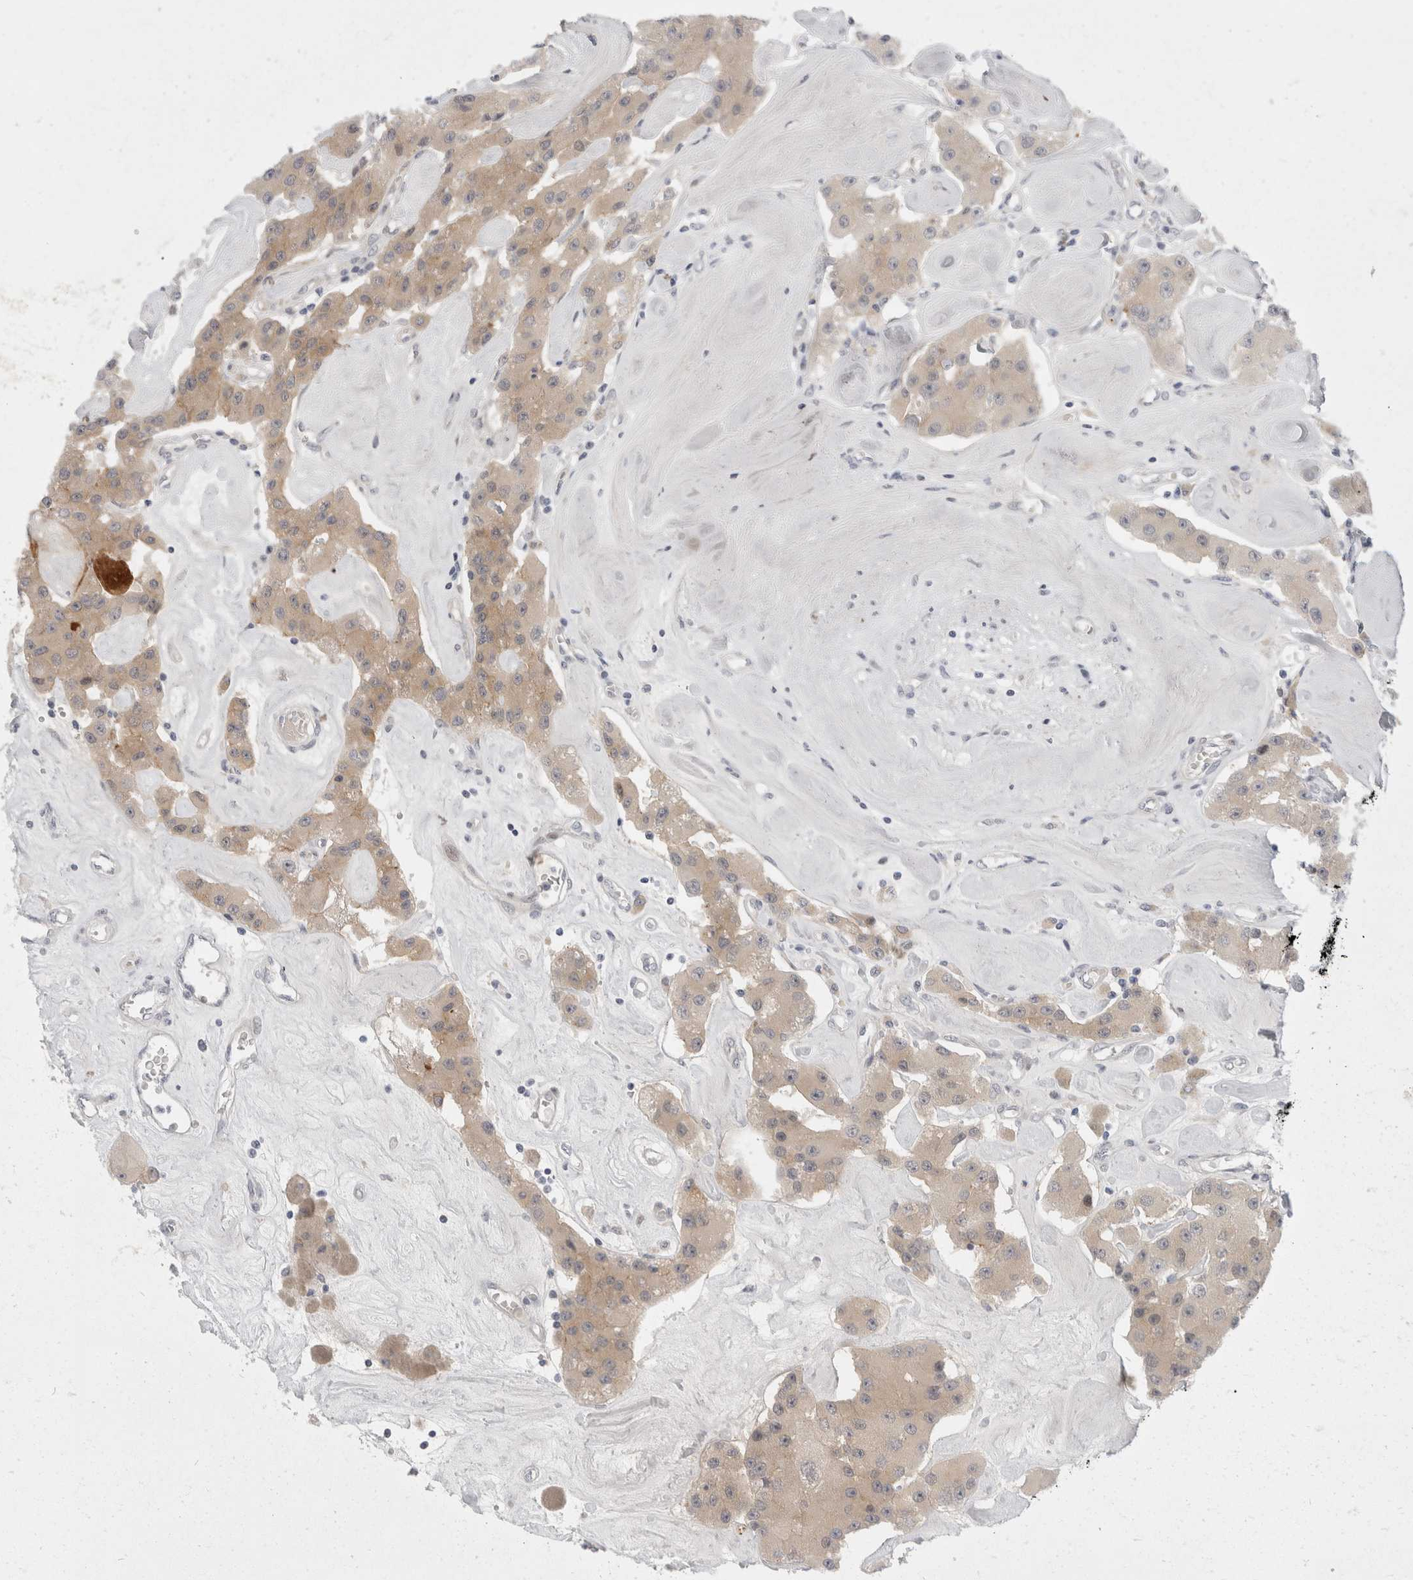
{"staining": {"intensity": "weak", "quantity": "25%-75%", "location": "cytoplasmic/membranous"}, "tissue": "carcinoid", "cell_type": "Tumor cells", "image_type": "cancer", "snomed": [{"axis": "morphology", "description": "Carcinoid, malignant, NOS"}, {"axis": "topography", "description": "Pancreas"}], "caption": "Malignant carcinoid stained for a protein (brown) shows weak cytoplasmic/membranous positive positivity in about 25%-75% of tumor cells.", "gene": "TOM1L2", "patient": {"sex": "male", "age": 41}}